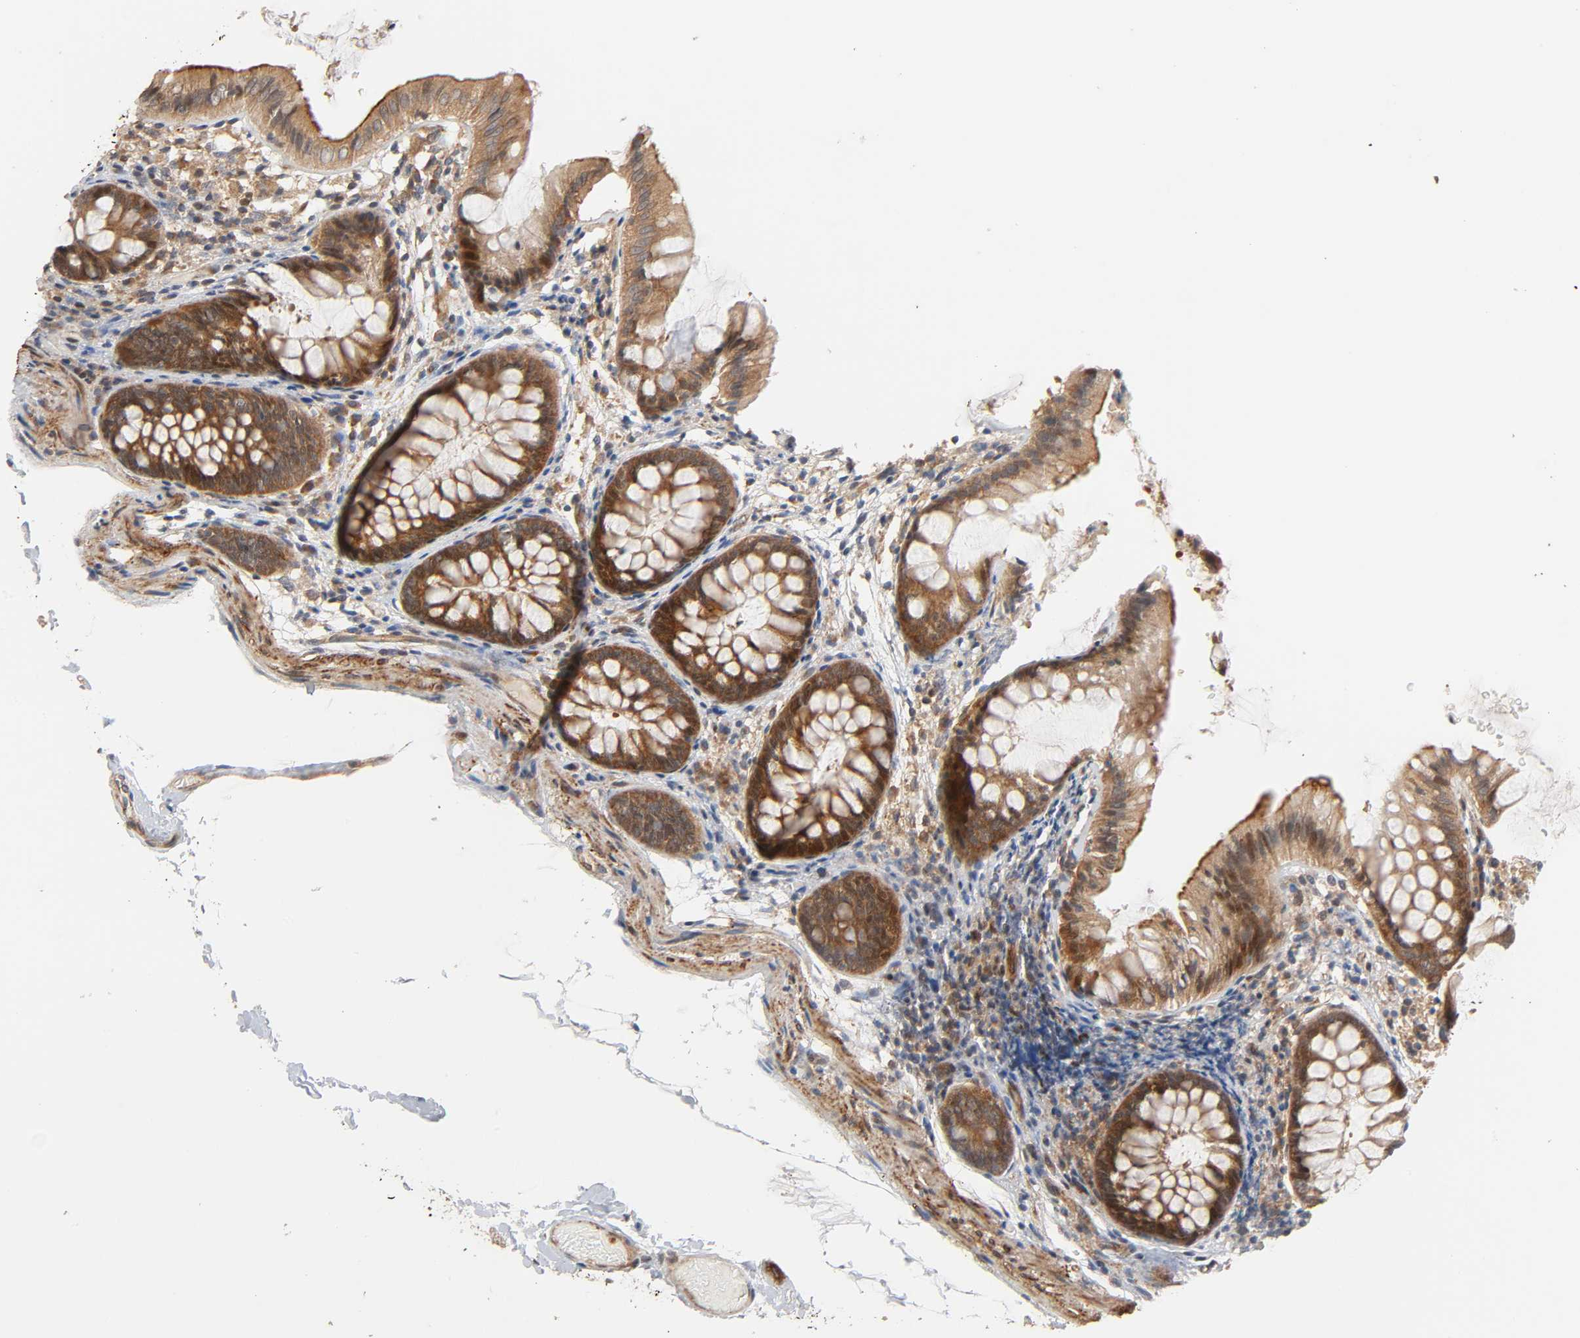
{"staining": {"intensity": "moderate", "quantity": ">75%", "location": "cytoplasmic/membranous"}, "tissue": "colon", "cell_type": "Endothelial cells", "image_type": "normal", "snomed": [{"axis": "morphology", "description": "Normal tissue, NOS"}, {"axis": "topography", "description": "Smooth muscle"}, {"axis": "topography", "description": "Colon"}], "caption": "Protein analysis of benign colon reveals moderate cytoplasmic/membranous expression in approximately >75% of endothelial cells. Using DAB (brown) and hematoxylin (blue) stains, captured at high magnification using brightfield microscopy.", "gene": "NEMF", "patient": {"sex": "male", "age": 67}}